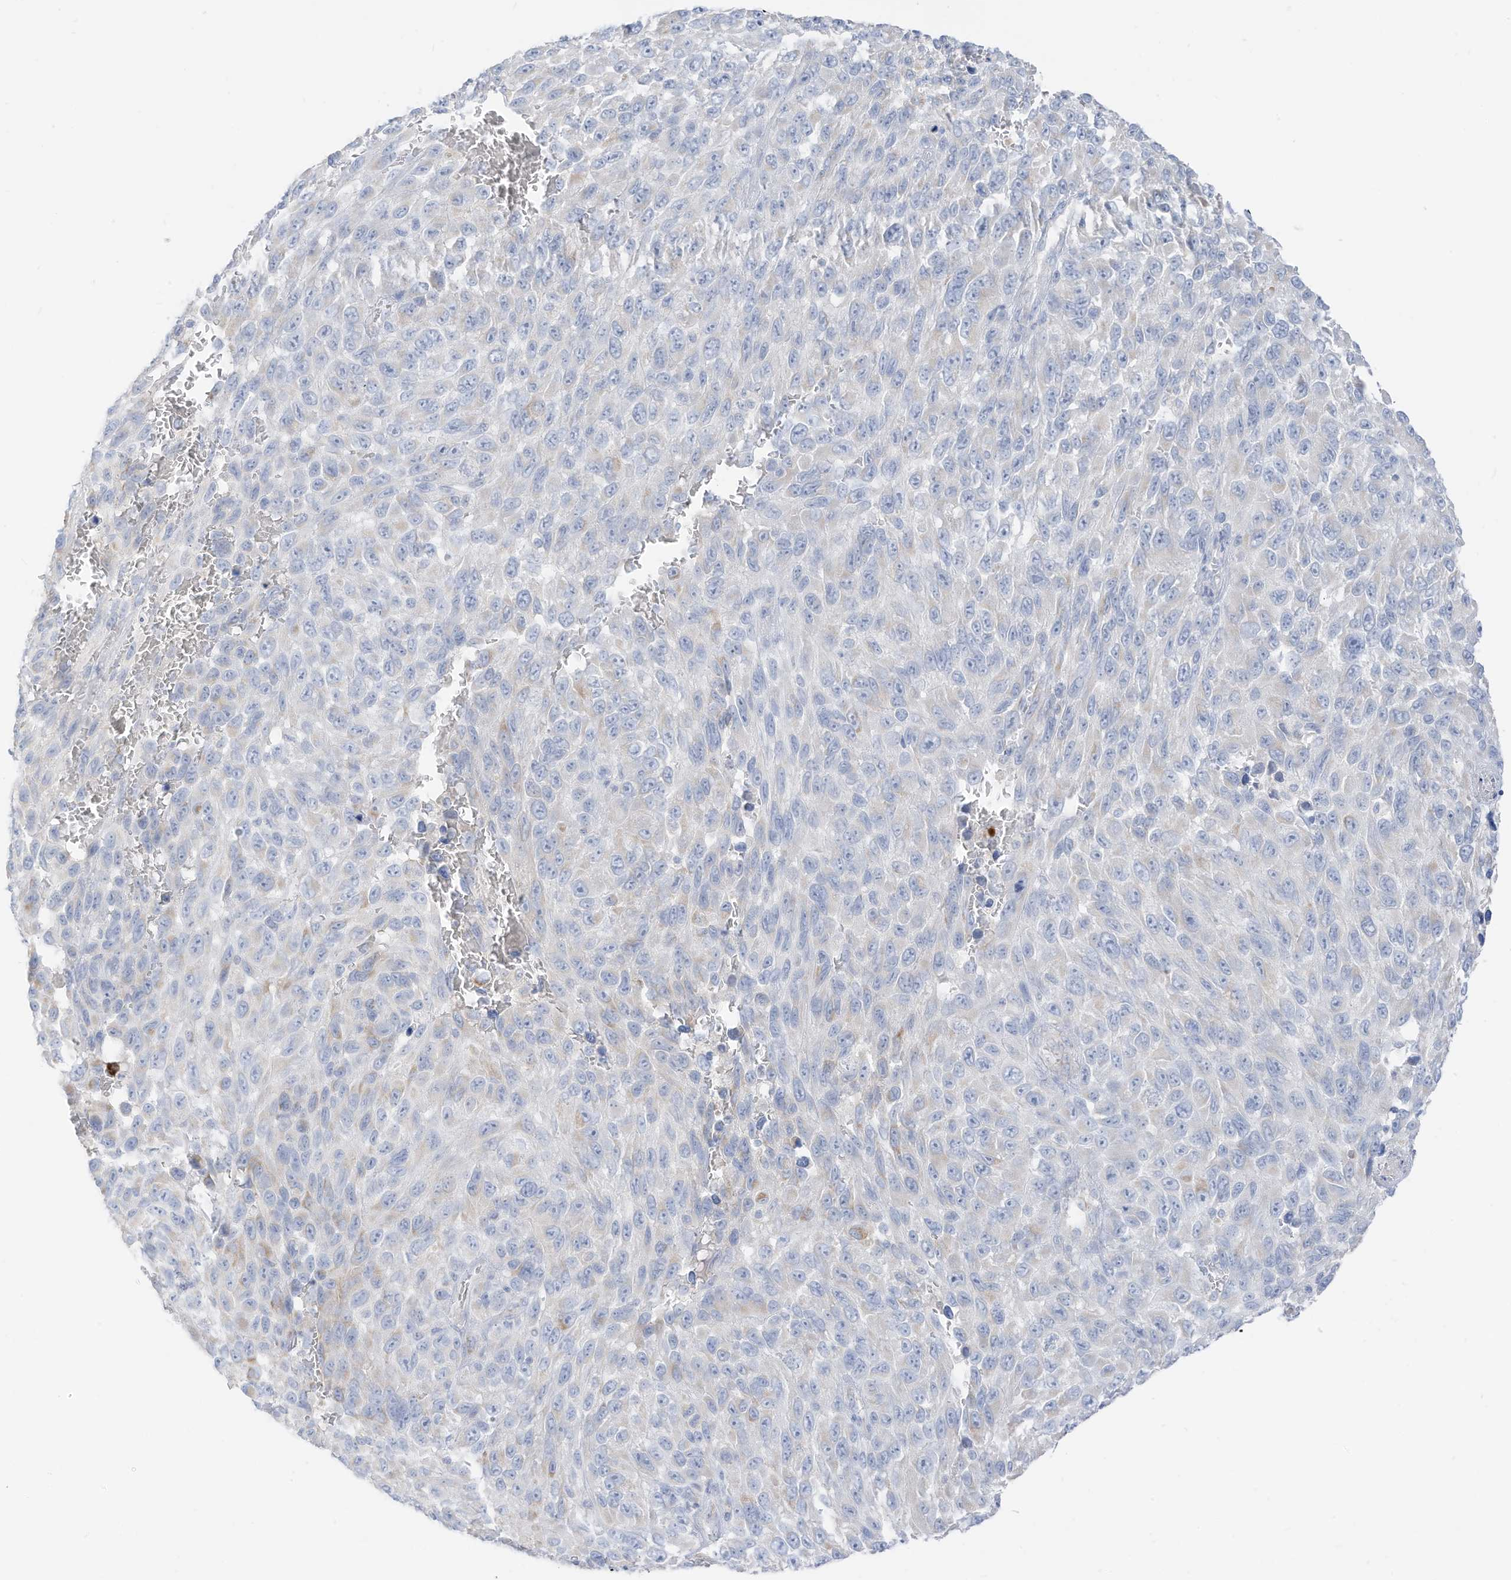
{"staining": {"intensity": "negative", "quantity": "none", "location": "none"}, "tissue": "melanoma", "cell_type": "Tumor cells", "image_type": "cancer", "snomed": [{"axis": "morphology", "description": "Malignant melanoma, NOS"}, {"axis": "topography", "description": "Skin"}], "caption": "Human malignant melanoma stained for a protein using immunohistochemistry exhibits no positivity in tumor cells.", "gene": "ETHE1", "patient": {"sex": "female", "age": 96}}